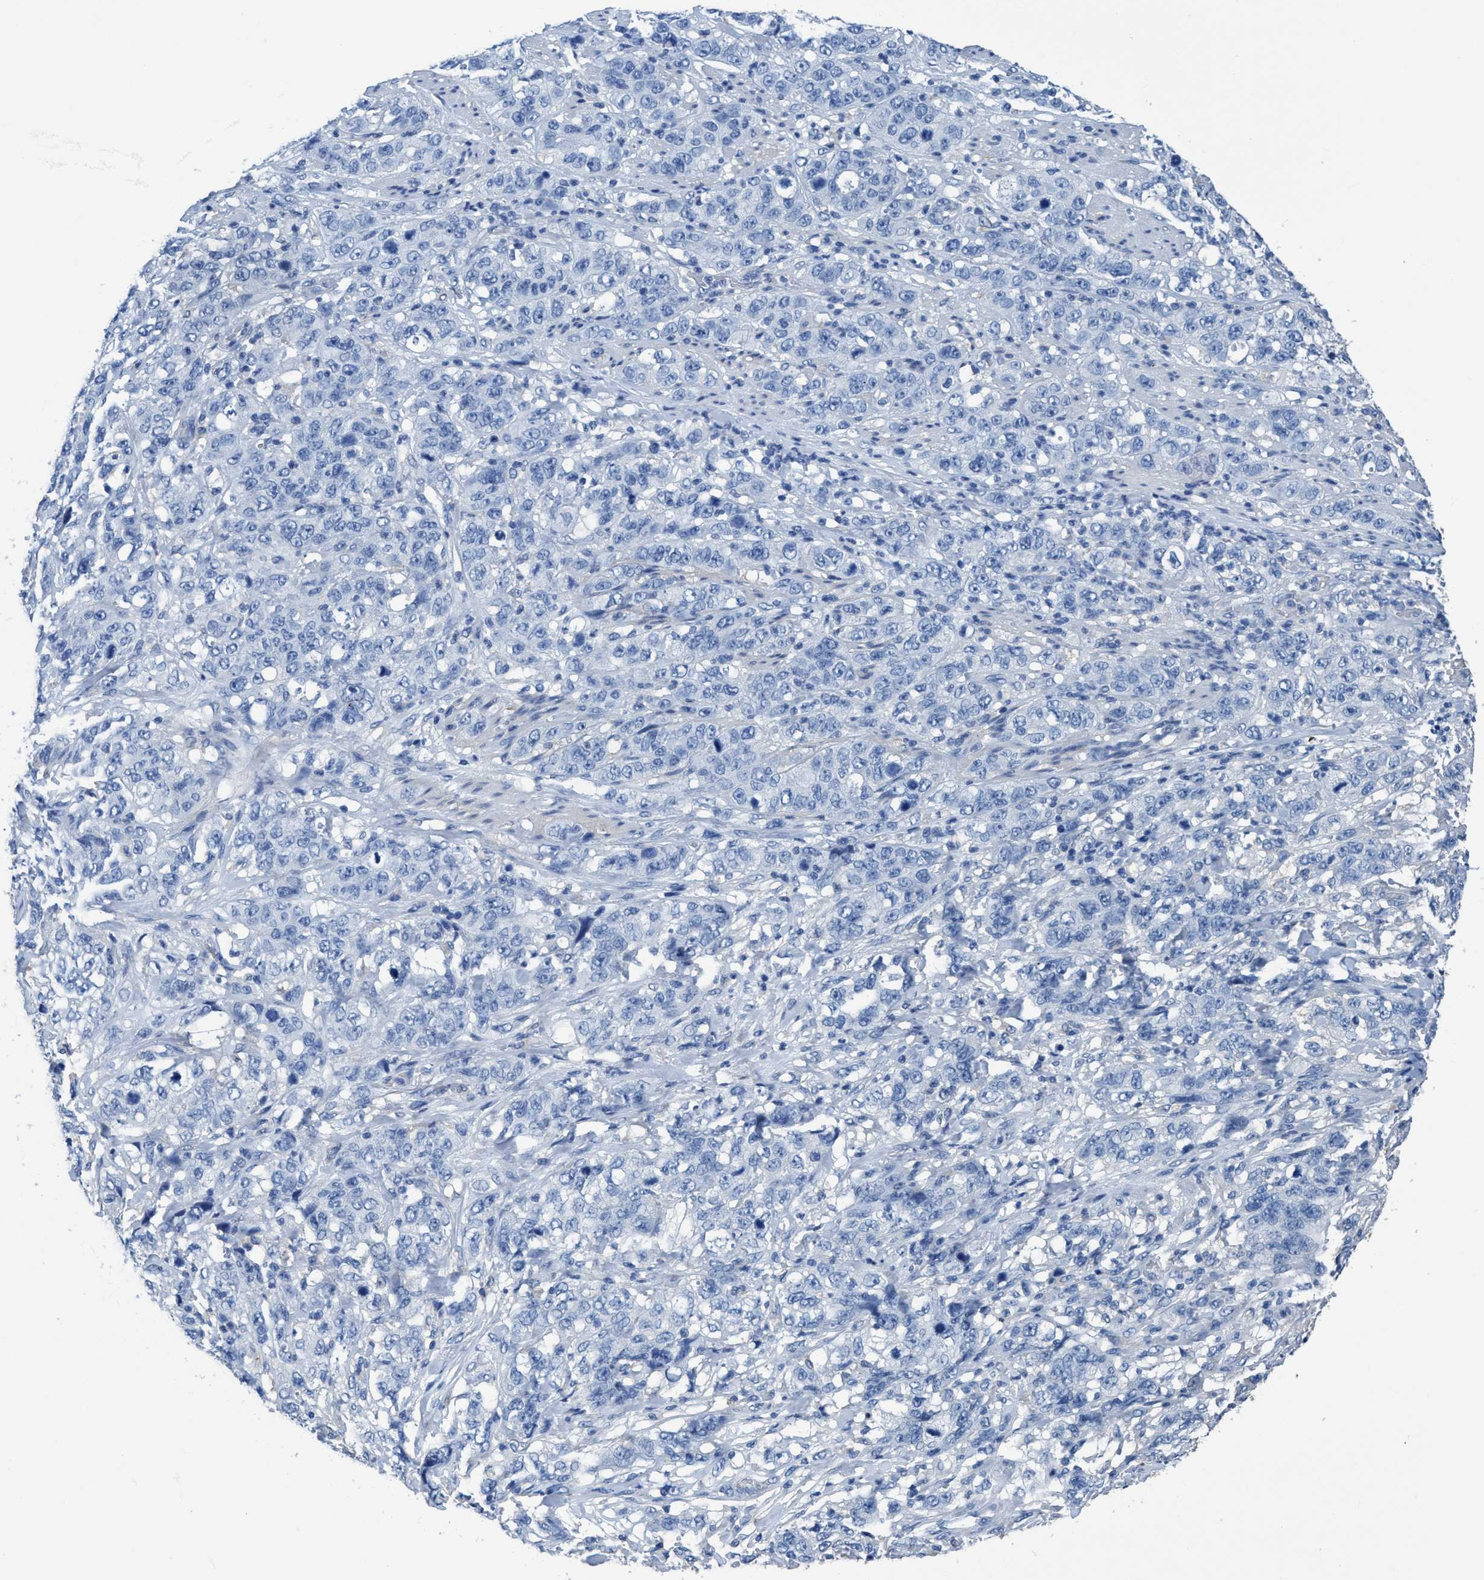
{"staining": {"intensity": "negative", "quantity": "none", "location": "none"}, "tissue": "stomach cancer", "cell_type": "Tumor cells", "image_type": "cancer", "snomed": [{"axis": "morphology", "description": "Adenocarcinoma, NOS"}, {"axis": "topography", "description": "Stomach"}], "caption": "The immunohistochemistry histopathology image has no significant positivity in tumor cells of stomach cancer tissue. (Stains: DAB (3,3'-diaminobenzidine) immunohistochemistry with hematoxylin counter stain, Microscopy: brightfield microscopy at high magnification).", "gene": "DNAI1", "patient": {"sex": "male", "age": 48}}